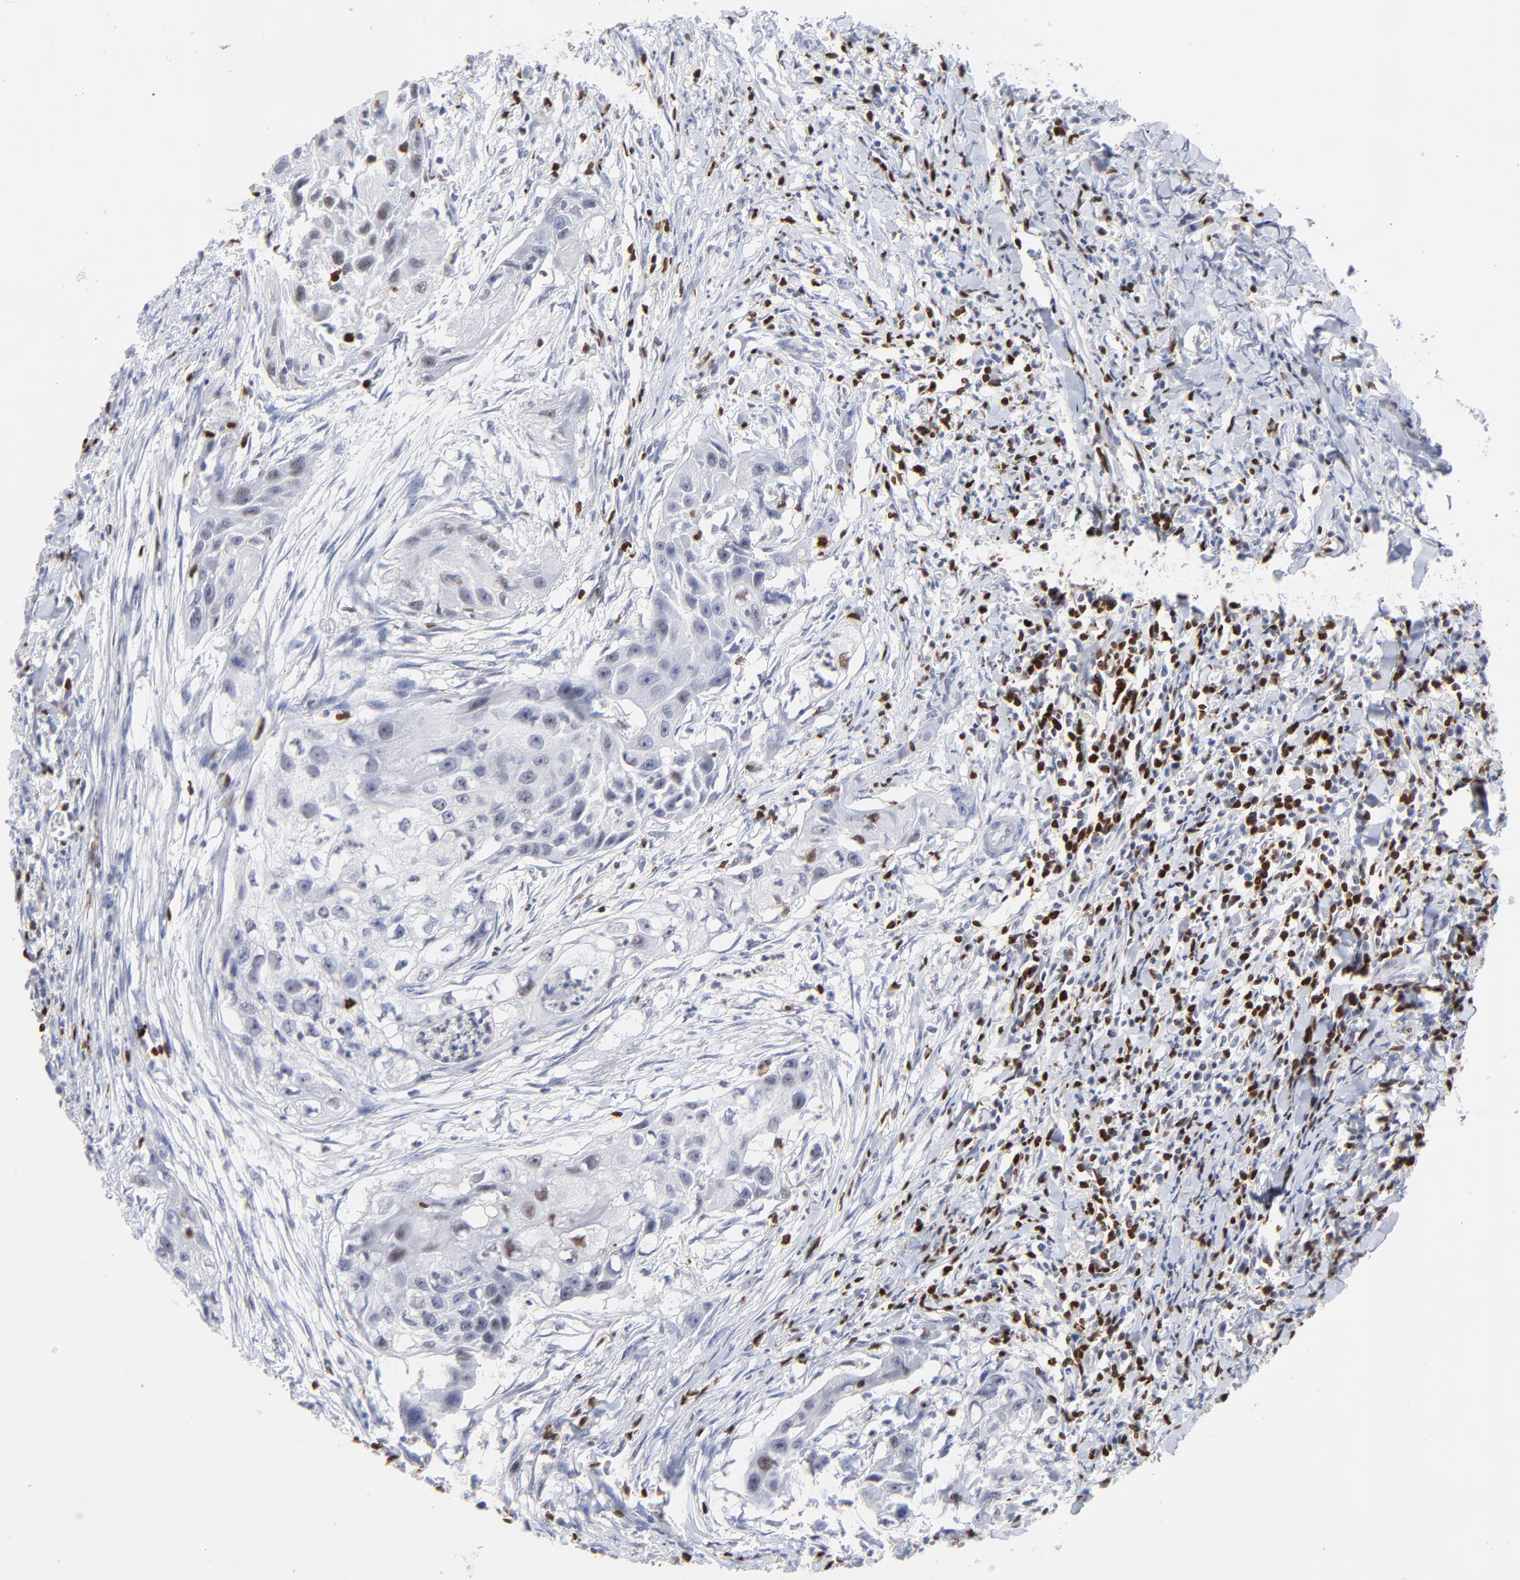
{"staining": {"intensity": "negative", "quantity": "none", "location": "none"}, "tissue": "head and neck cancer", "cell_type": "Tumor cells", "image_type": "cancer", "snomed": [{"axis": "morphology", "description": "Squamous cell carcinoma, NOS"}, {"axis": "topography", "description": "Head-Neck"}], "caption": "Head and neck squamous cell carcinoma was stained to show a protein in brown. There is no significant positivity in tumor cells.", "gene": "ZAP70", "patient": {"sex": "male", "age": 64}}